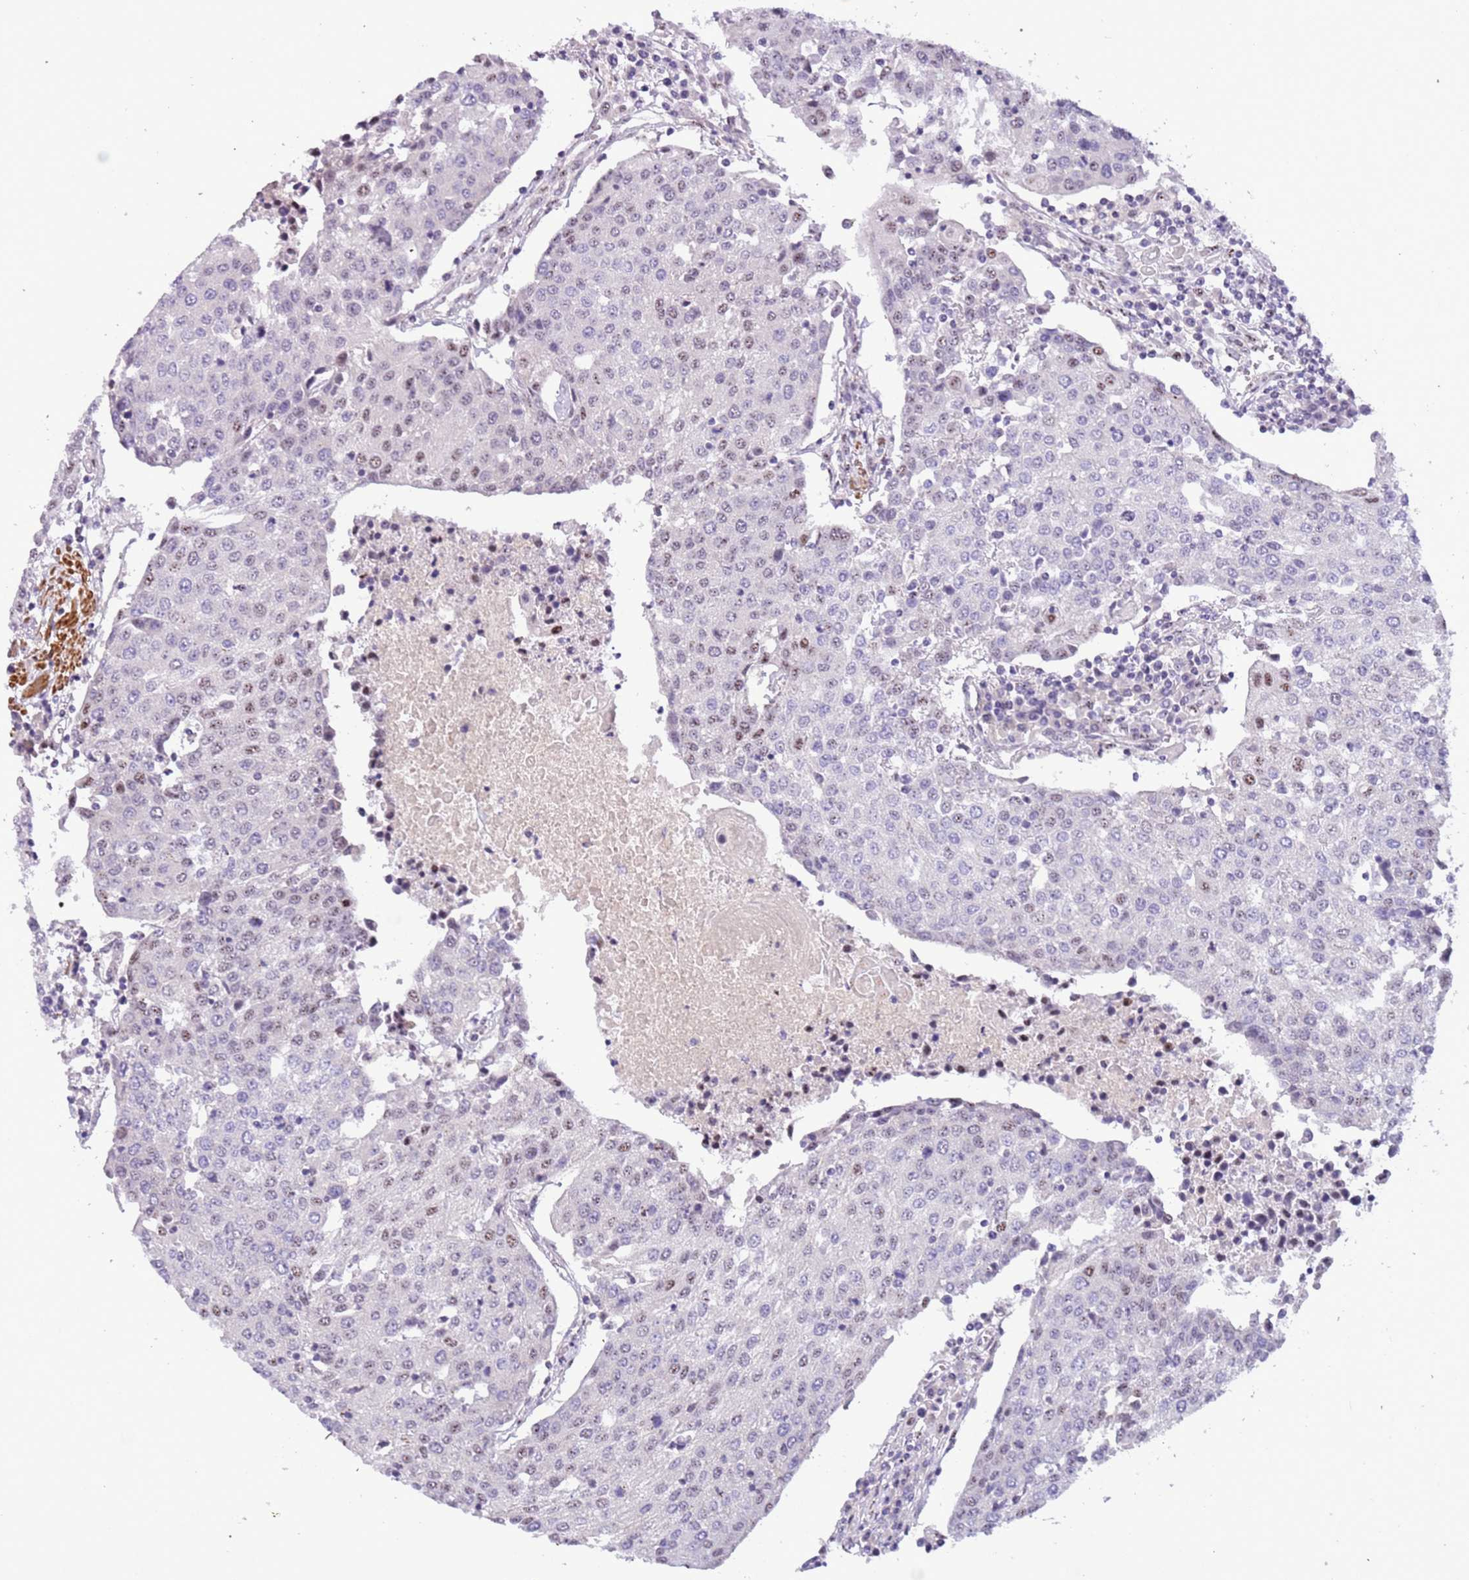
{"staining": {"intensity": "negative", "quantity": "none", "location": "none"}, "tissue": "urothelial cancer", "cell_type": "Tumor cells", "image_type": "cancer", "snomed": [{"axis": "morphology", "description": "Urothelial carcinoma, High grade"}, {"axis": "topography", "description": "Urinary bladder"}], "caption": "A histopathology image of urothelial cancer stained for a protein demonstrates no brown staining in tumor cells.", "gene": "PLEKHH1", "patient": {"sex": "female", "age": 85}}